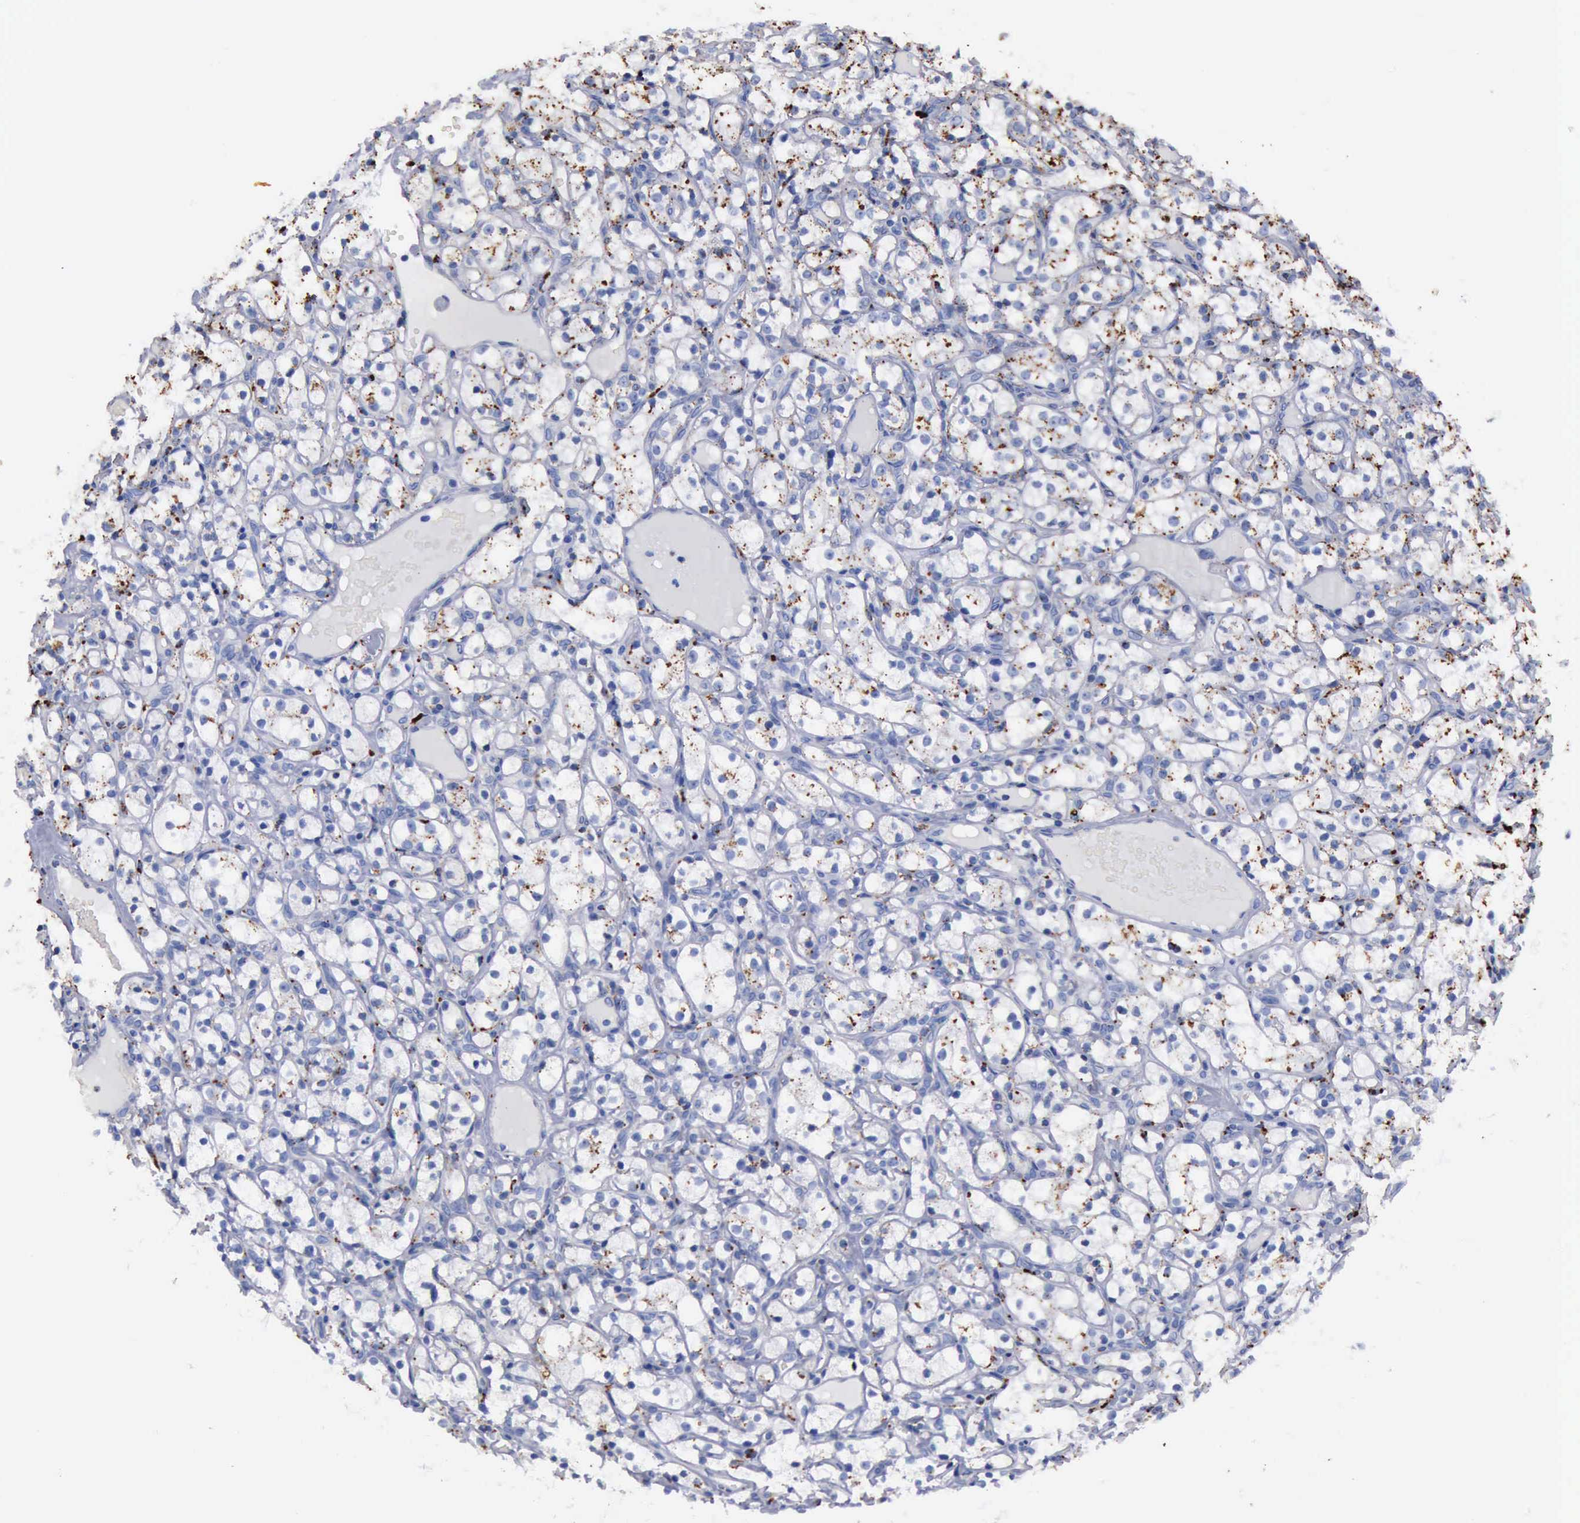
{"staining": {"intensity": "weak", "quantity": "25%-75%", "location": "cytoplasmic/membranous"}, "tissue": "renal cancer", "cell_type": "Tumor cells", "image_type": "cancer", "snomed": [{"axis": "morphology", "description": "Adenocarcinoma, NOS"}, {"axis": "topography", "description": "Kidney"}], "caption": "Immunohistochemistry (IHC) of human adenocarcinoma (renal) shows low levels of weak cytoplasmic/membranous staining in approximately 25%-75% of tumor cells. (Brightfield microscopy of DAB IHC at high magnification).", "gene": "CTSD", "patient": {"sex": "male", "age": 61}}